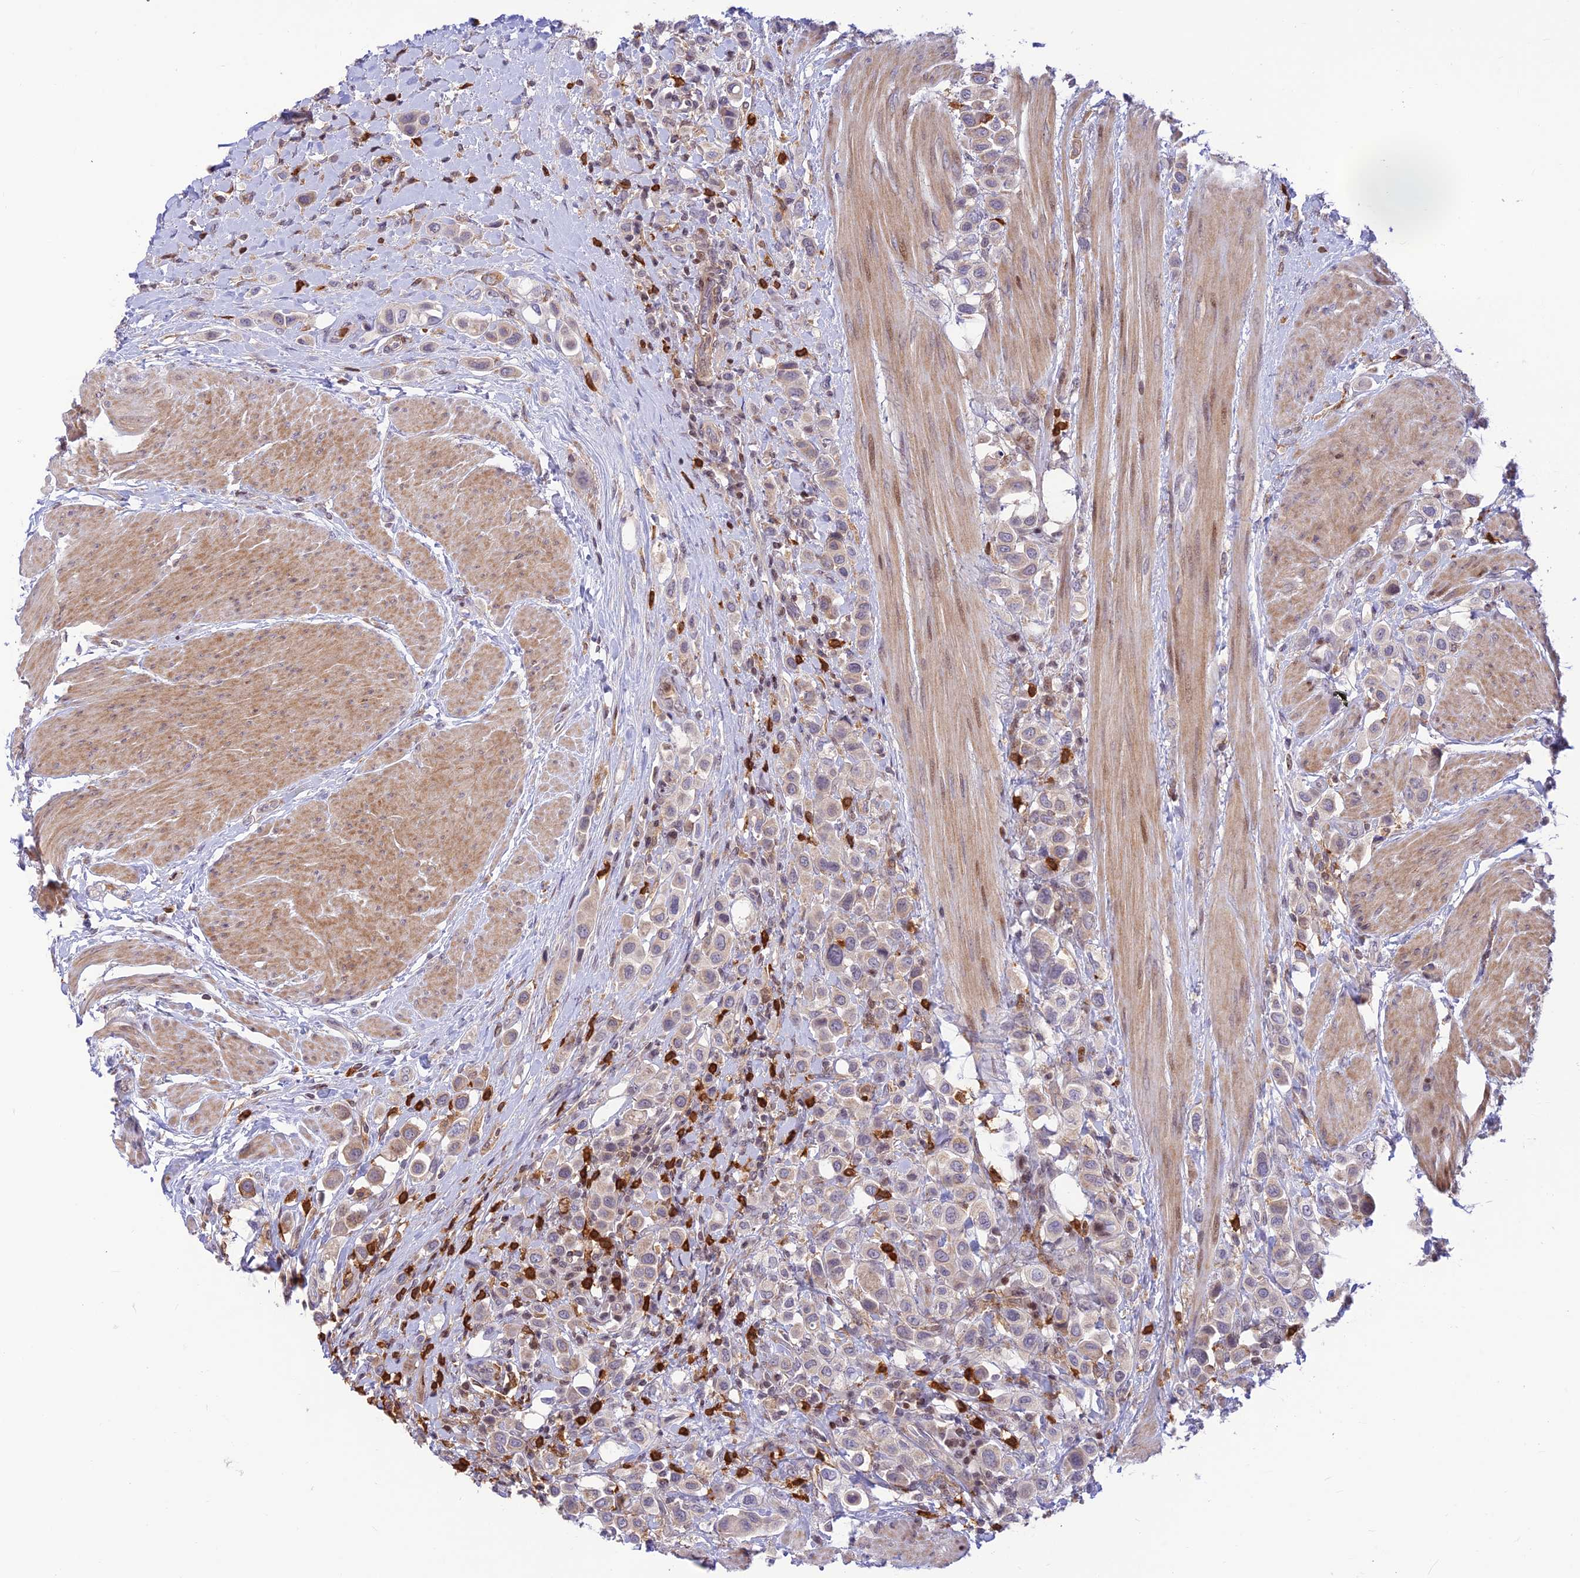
{"staining": {"intensity": "weak", "quantity": "<25%", "location": "cytoplasmic/membranous"}, "tissue": "urothelial cancer", "cell_type": "Tumor cells", "image_type": "cancer", "snomed": [{"axis": "morphology", "description": "Urothelial carcinoma, High grade"}, {"axis": "topography", "description": "Urinary bladder"}], "caption": "Immunohistochemistry (IHC) histopathology image of neoplastic tissue: high-grade urothelial carcinoma stained with DAB (3,3'-diaminobenzidine) demonstrates no significant protein staining in tumor cells.", "gene": "FAM186B", "patient": {"sex": "male", "age": 50}}